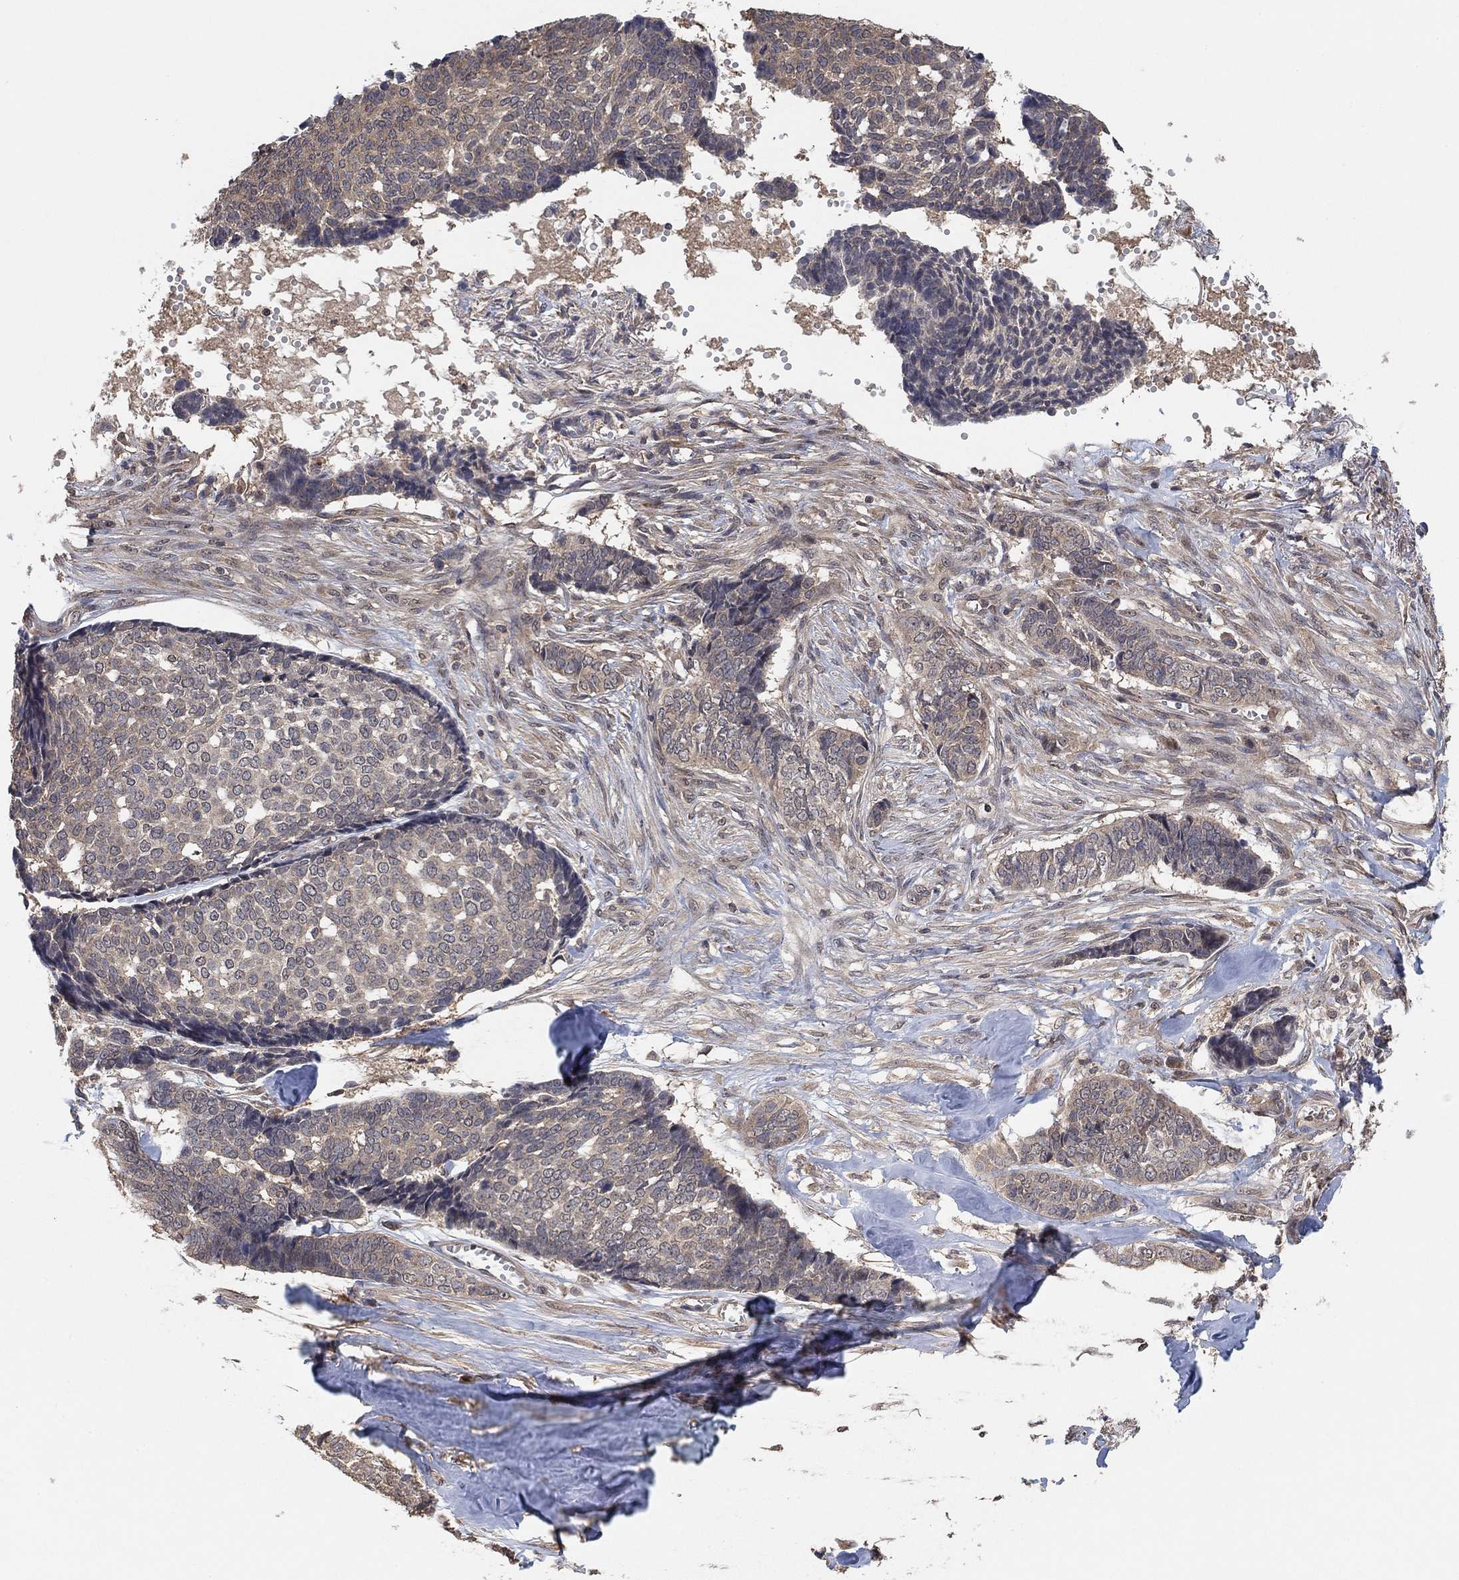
{"staining": {"intensity": "negative", "quantity": "none", "location": "none"}, "tissue": "skin cancer", "cell_type": "Tumor cells", "image_type": "cancer", "snomed": [{"axis": "morphology", "description": "Basal cell carcinoma"}, {"axis": "topography", "description": "Skin"}], "caption": "DAB immunohistochemical staining of human skin basal cell carcinoma demonstrates no significant positivity in tumor cells.", "gene": "CCDC43", "patient": {"sex": "male", "age": 86}}